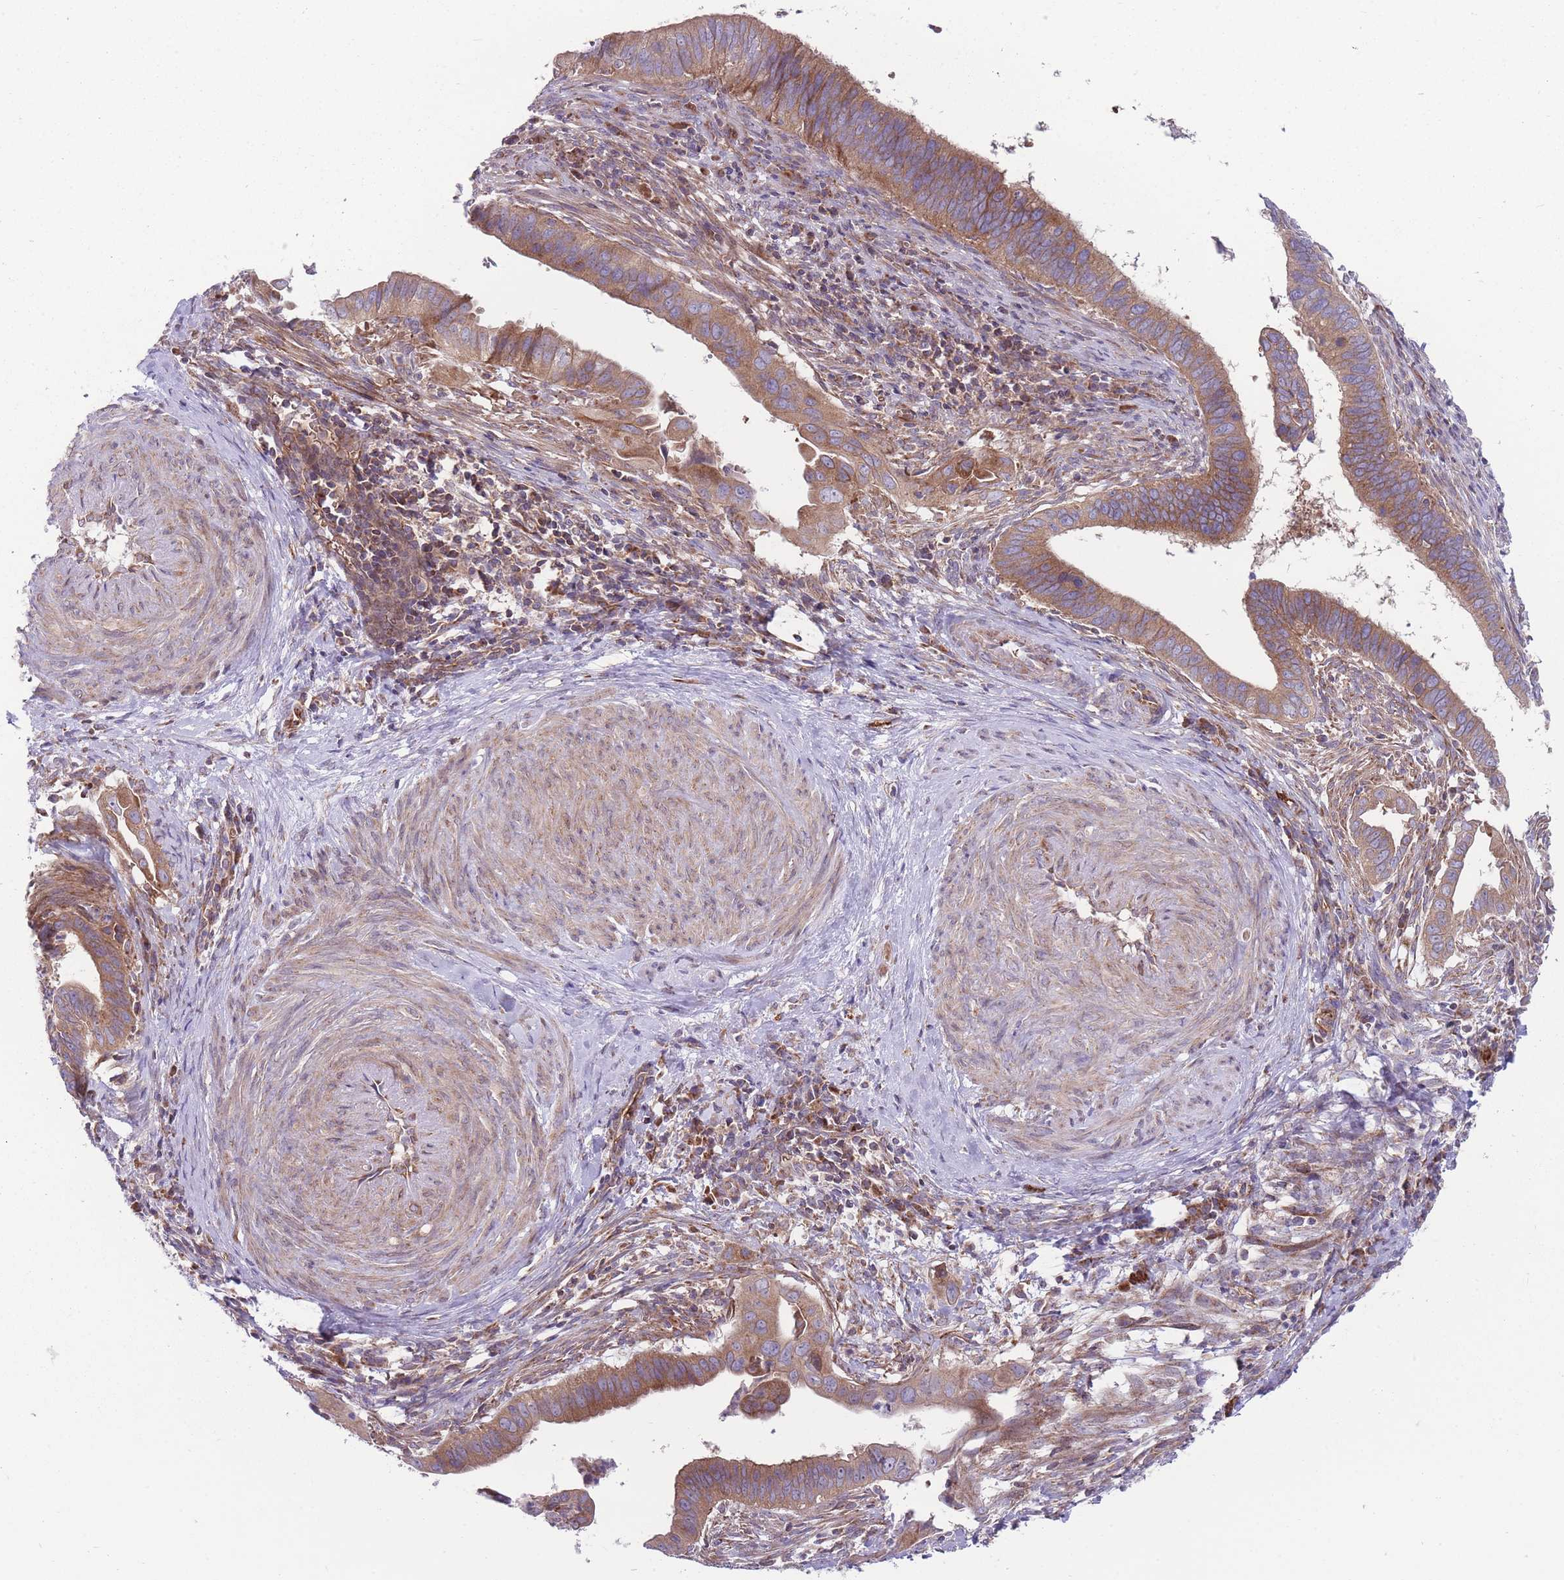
{"staining": {"intensity": "moderate", "quantity": ">75%", "location": "cytoplasmic/membranous"}, "tissue": "cervical cancer", "cell_type": "Tumor cells", "image_type": "cancer", "snomed": [{"axis": "morphology", "description": "Adenocarcinoma, NOS"}, {"axis": "topography", "description": "Cervix"}], "caption": "A high-resolution micrograph shows immunohistochemistry staining of adenocarcinoma (cervical), which reveals moderate cytoplasmic/membranous expression in approximately >75% of tumor cells.", "gene": "ANKRD10", "patient": {"sex": "female", "age": 42}}